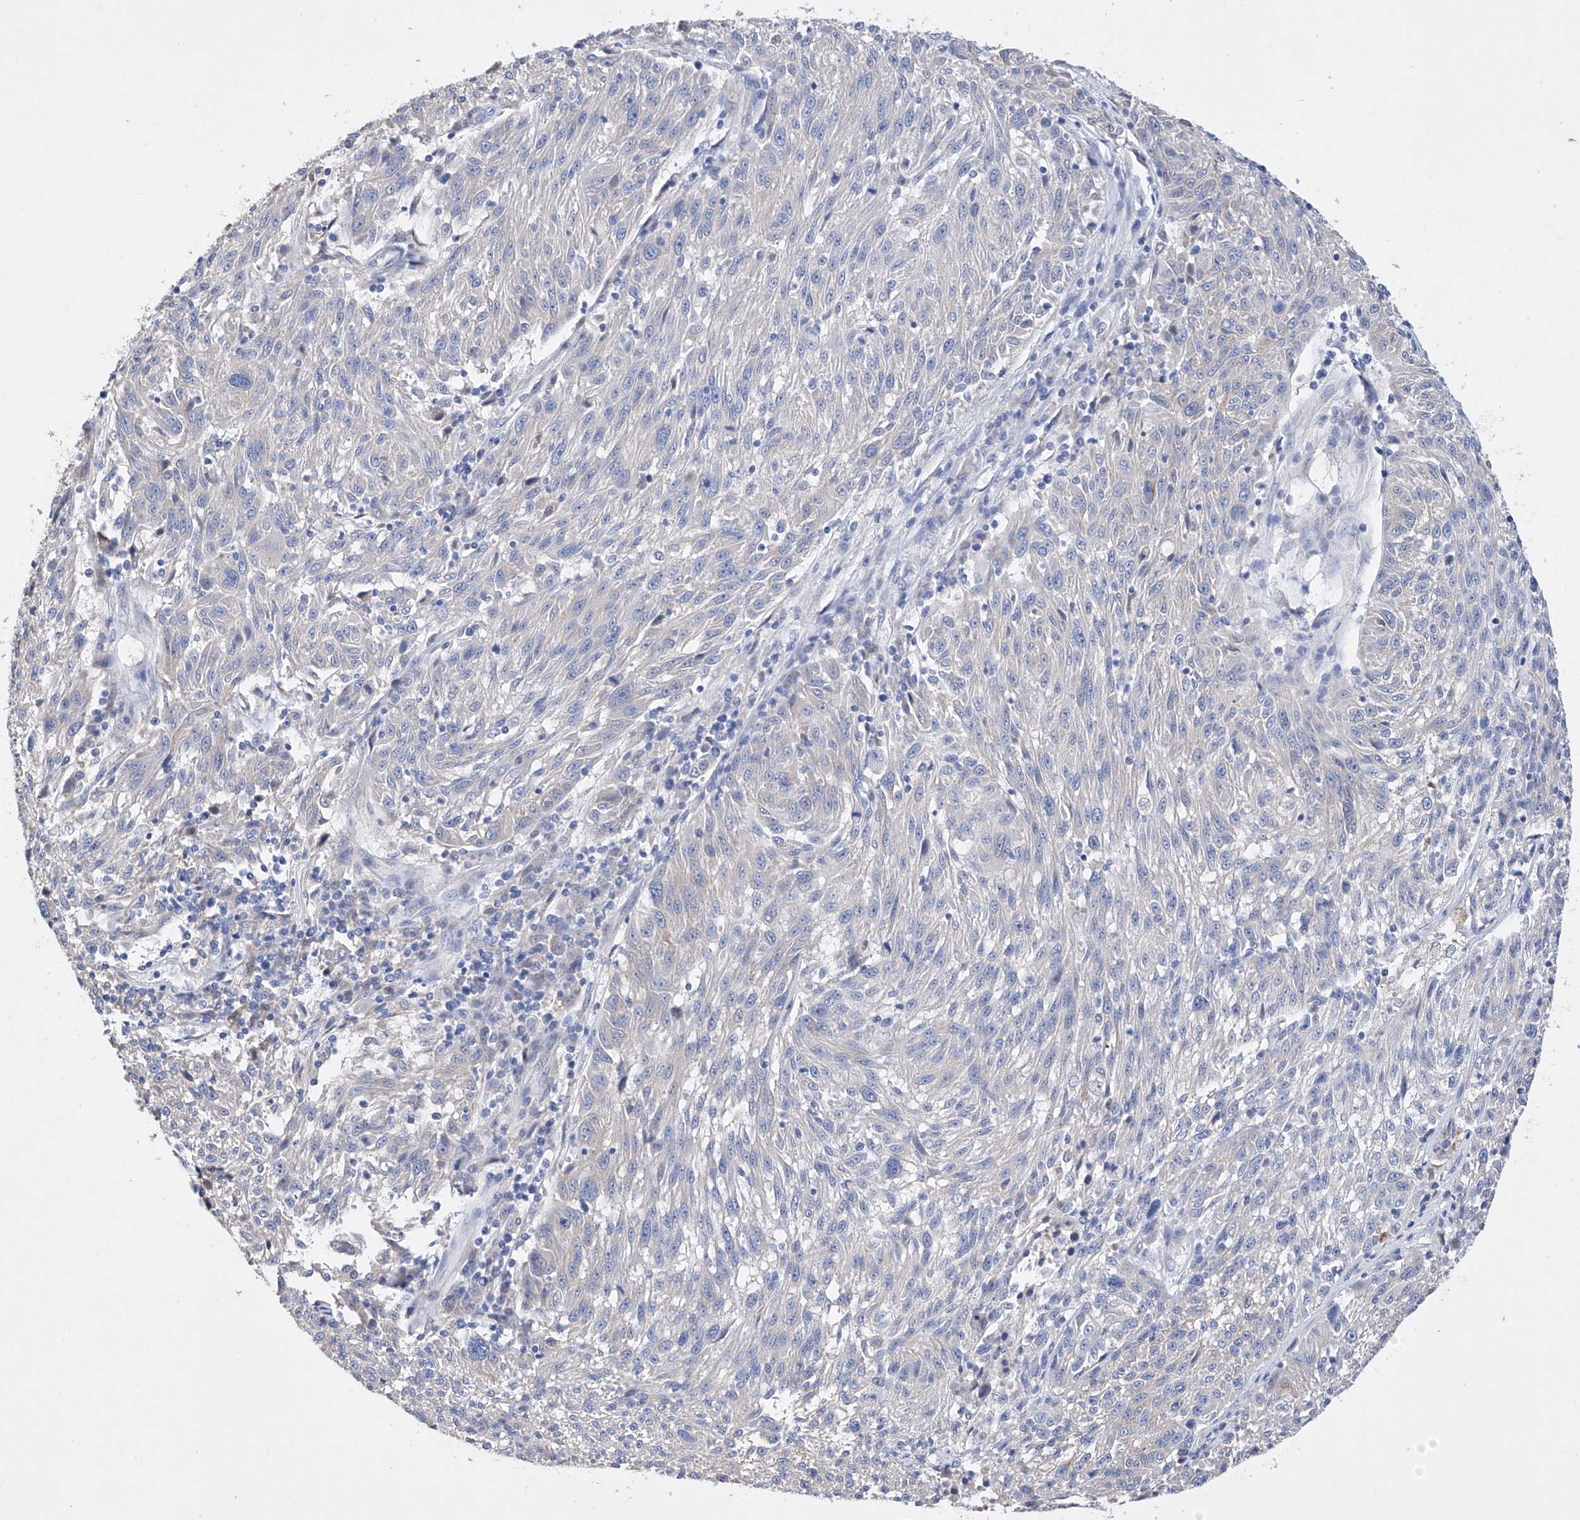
{"staining": {"intensity": "negative", "quantity": "none", "location": "none"}, "tissue": "melanoma", "cell_type": "Tumor cells", "image_type": "cancer", "snomed": [{"axis": "morphology", "description": "Malignant melanoma, NOS"}, {"axis": "topography", "description": "Skin"}], "caption": "DAB (3,3'-diaminobenzidine) immunohistochemical staining of human malignant melanoma demonstrates no significant positivity in tumor cells.", "gene": "AFG1L", "patient": {"sex": "male", "age": 53}}